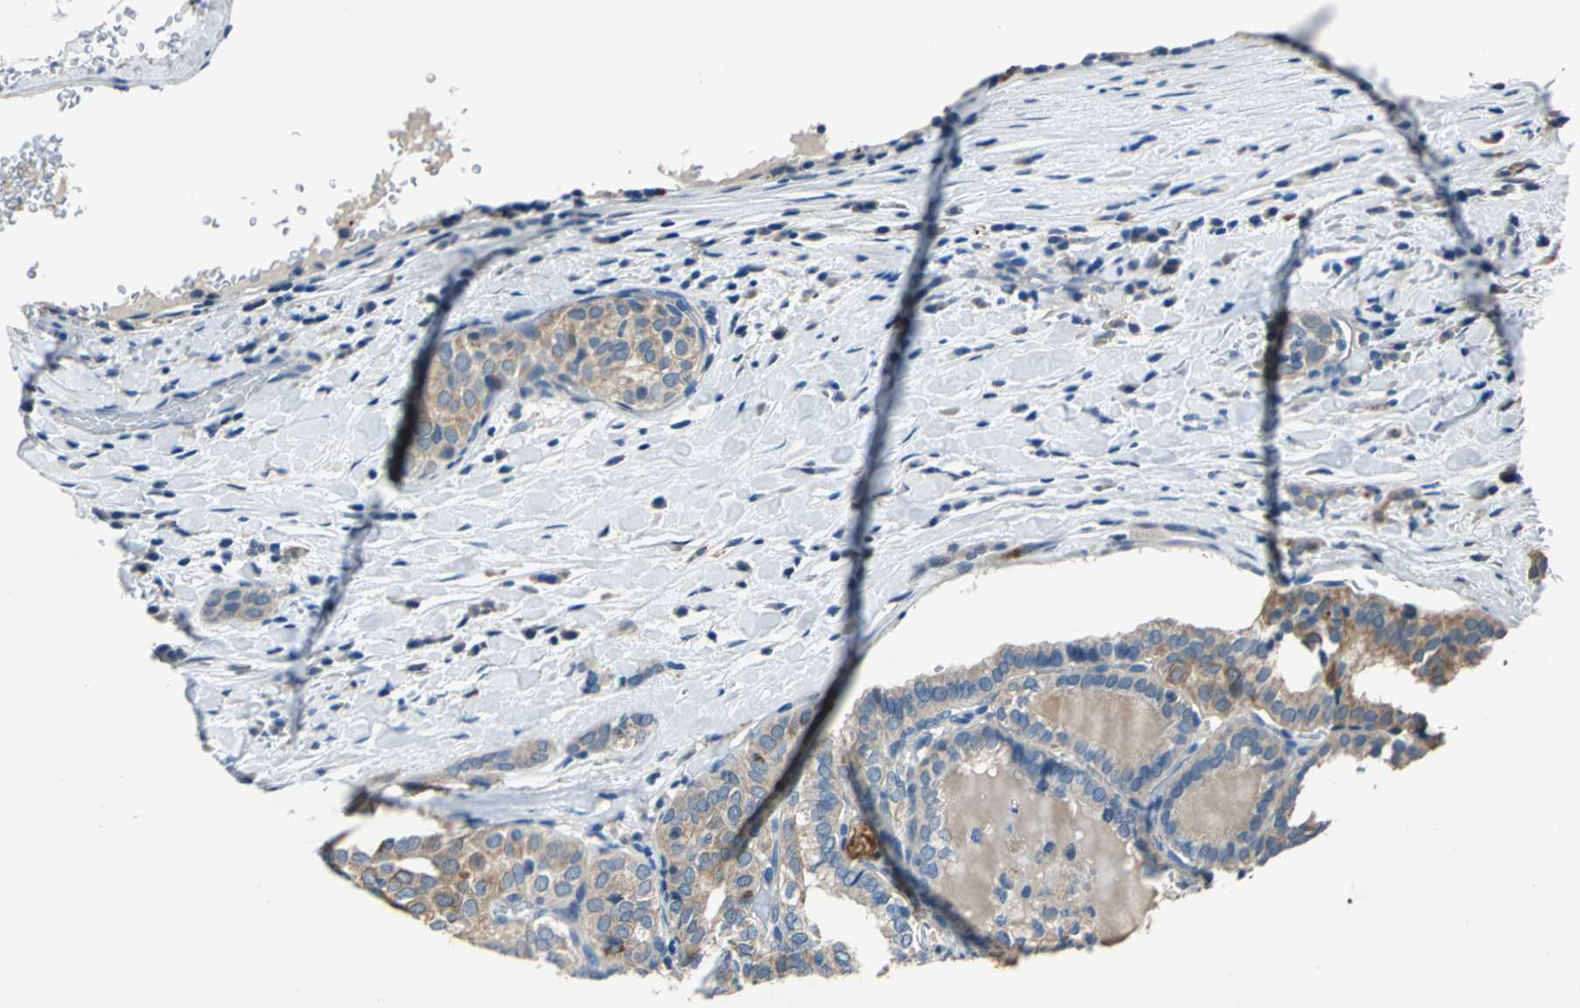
{"staining": {"intensity": "weak", "quantity": "25%-75%", "location": "cytoplasmic/membranous"}, "tissue": "thyroid cancer", "cell_type": "Tumor cells", "image_type": "cancer", "snomed": [{"axis": "morphology", "description": "Papillary adenocarcinoma, NOS"}, {"axis": "topography", "description": "Thyroid gland"}], "caption": "Immunohistochemistry histopathology image of neoplastic tissue: thyroid cancer stained using immunohistochemistry shows low levels of weak protein expression localized specifically in the cytoplasmic/membranous of tumor cells, appearing as a cytoplasmic/membranous brown color.", "gene": "RASD2", "patient": {"sex": "female", "age": 30}}